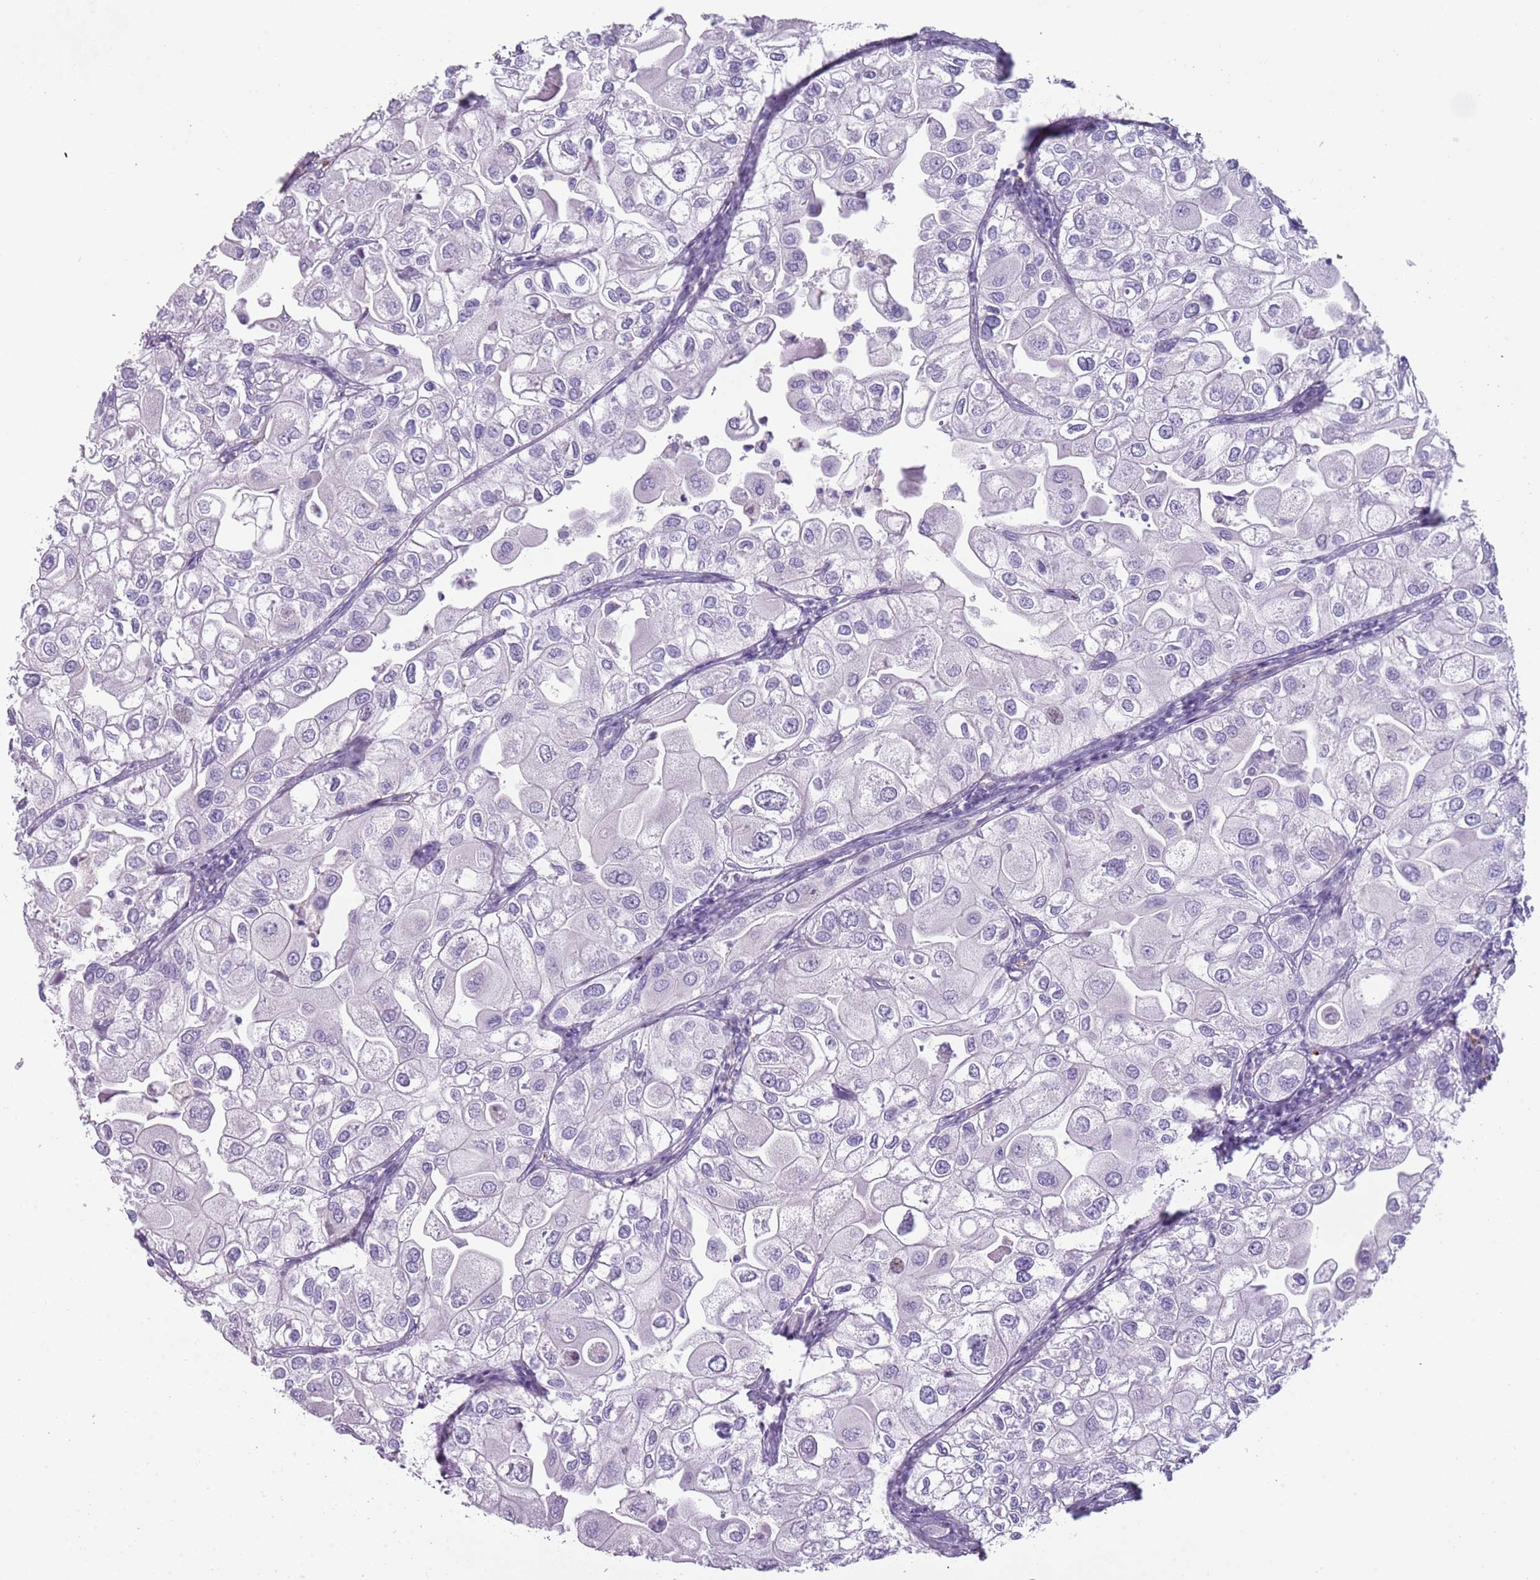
{"staining": {"intensity": "negative", "quantity": "none", "location": "none"}, "tissue": "urothelial cancer", "cell_type": "Tumor cells", "image_type": "cancer", "snomed": [{"axis": "morphology", "description": "Urothelial carcinoma, High grade"}, {"axis": "topography", "description": "Urinary bladder"}], "caption": "High-grade urothelial carcinoma was stained to show a protein in brown. There is no significant positivity in tumor cells.", "gene": "COLEC12", "patient": {"sex": "male", "age": 64}}